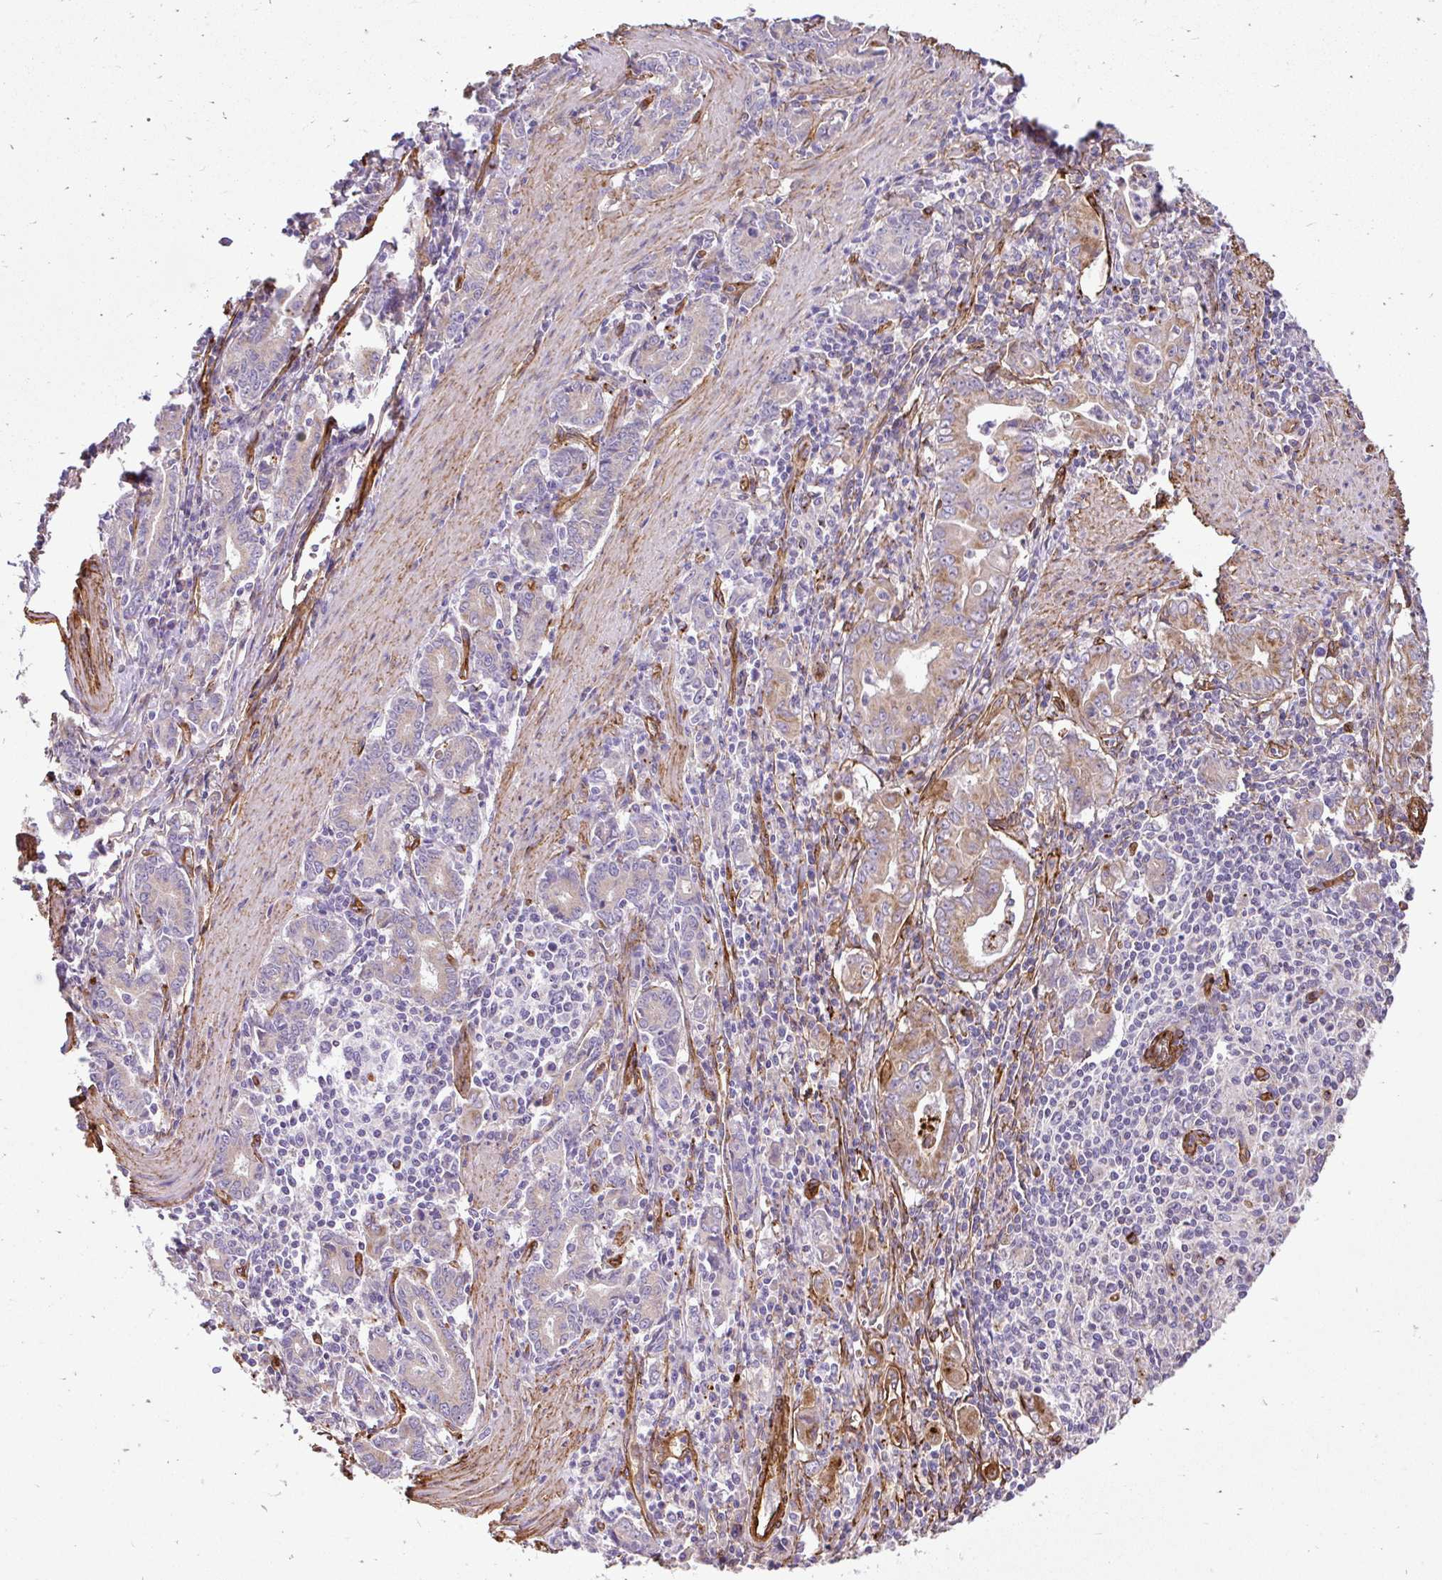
{"staining": {"intensity": "moderate", "quantity": "<25%", "location": "cytoplasmic/membranous"}, "tissue": "stomach cancer", "cell_type": "Tumor cells", "image_type": "cancer", "snomed": [{"axis": "morphology", "description": "Adenocarcinoma, NOS"}, {"axis": "topography", "description": "Stomach, upper"}], "caption": "The image reveals staining of adenocarcinoma (stomach), revealing moderate cytoplasmic/membranous protein expression (brown color) within tumor cells.", "gene": "PTPRK", "patient": {"sex": "female", "age": 79}}